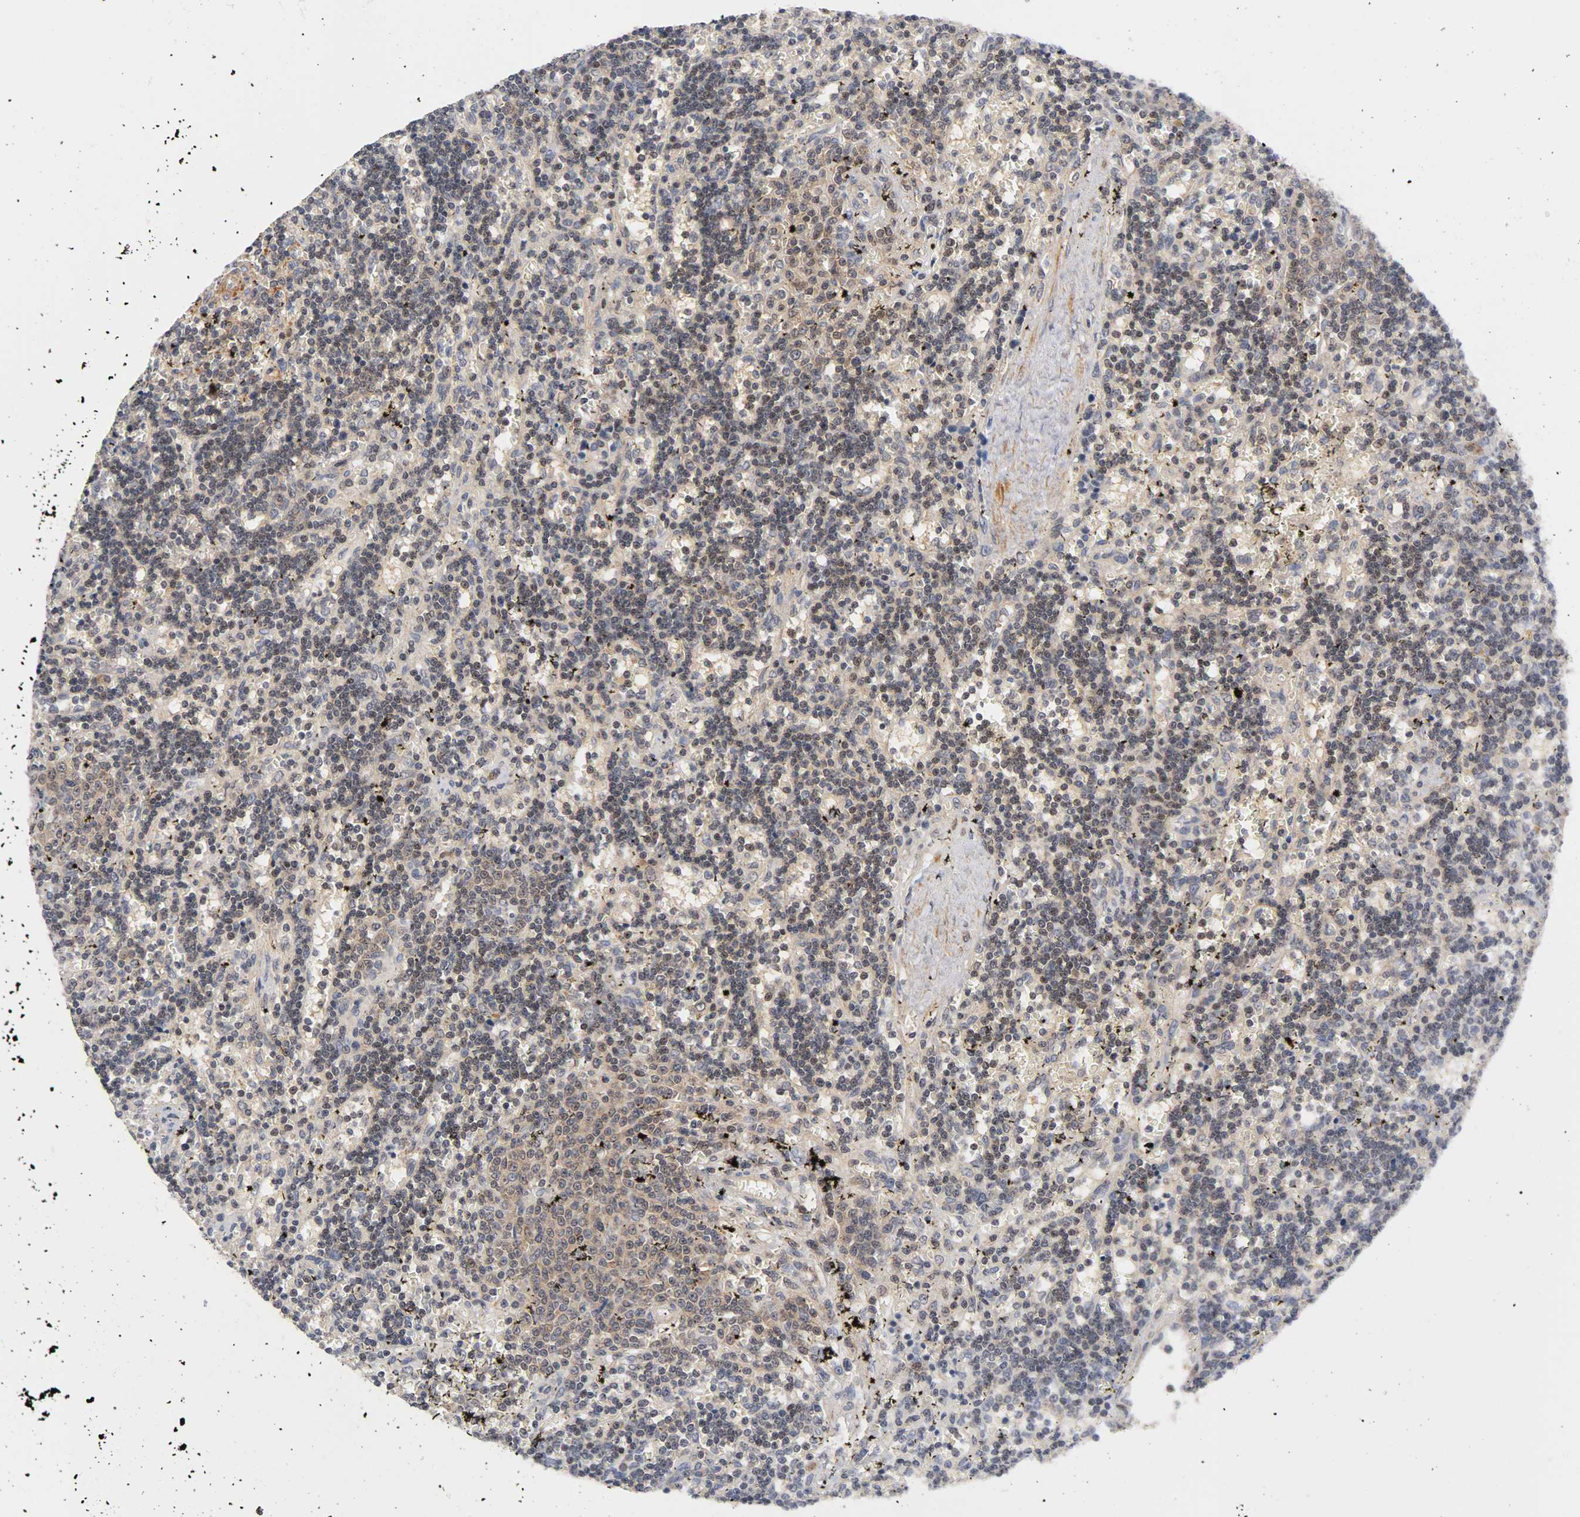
{"staining": {"intensity": "moderate", "quantity": "25%-75%", "location": "nuclear"}, "tissue": "lymphoma", "cell_type": "Tumor cells", "image_type": "cancer", "snomed": [{"axis": "morphology", "description": "Malignant lymphoma, non-Hodgkin's type, Low grade"}, {"axis": "topography", "description": "Spleen"}], "caption": "Lymphoma stained with DAB (3,3'-diaminobenzidine) immunohistochemistry (IHC) exhibits medium levels of moderate nuclear expression in approximately 25%-75% of tumor cells.", "gene": "UBE2M", "patient": {"sex": "male", "age": 60}}